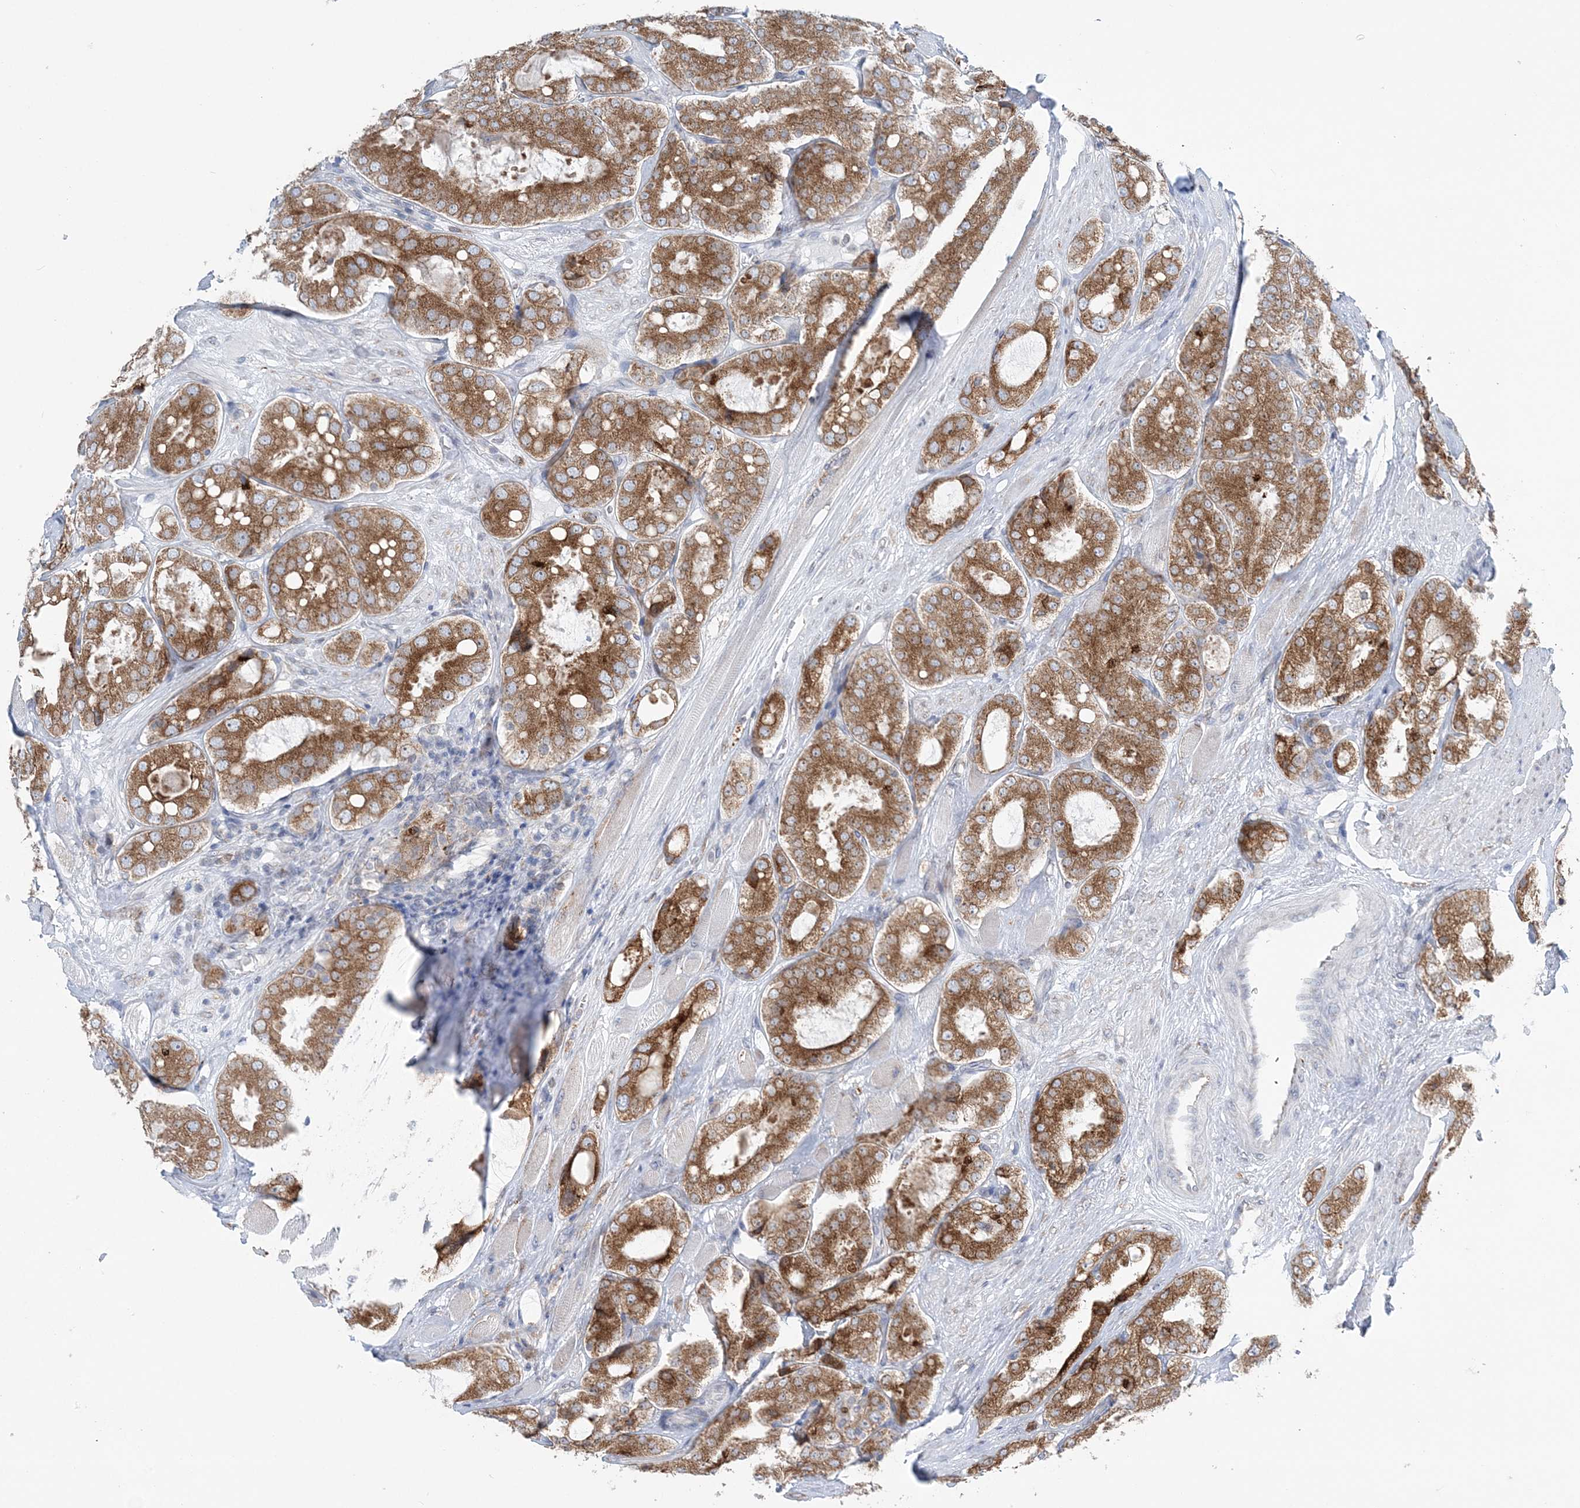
{"staining": {"intensity": "moderate", "quantity": ">75%", "location": "cytoplasmic/membranous"}, "tissue": "prostate cancer", "cell_type": "Tumor cells", "image_type": "cancer", "snomed": [{"axis": "morphology", "description": "Adenocarcinoma, High grade"}, {"axis": "topography", "description": "Prostate"}], "caption": "A micrograph showing moderate cytoplasmic/membranous staining in about >75% of tumor cells in prostate cancer (adenocarcinoma (high-grade)), as visualized by brown immunohistochemical staining.", "gene": "TMED10", "patient": {"sex": "male", "age": 65}}